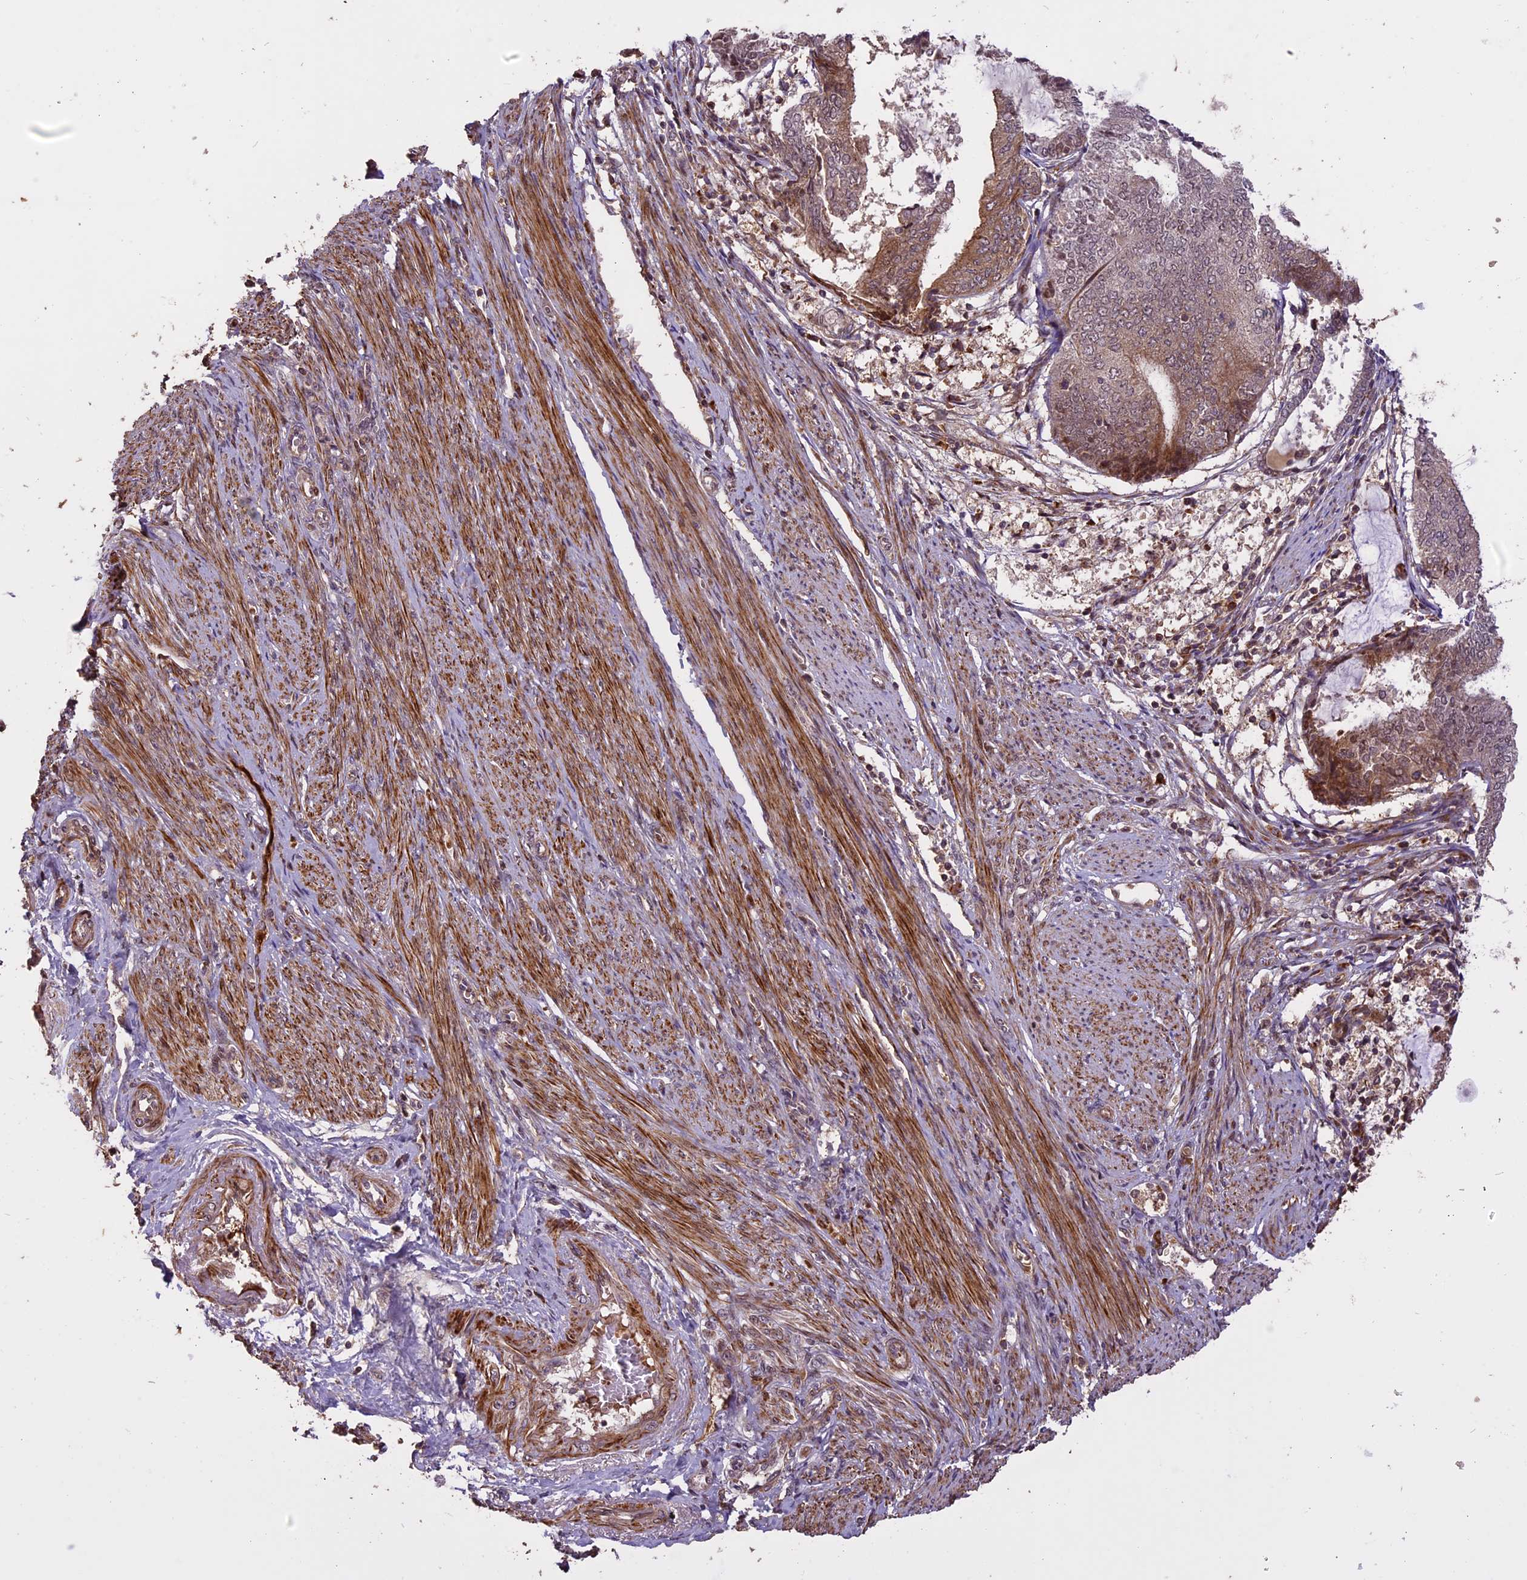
{"staining": {"intensity": "weak", "quantity": "25%-75%", "location": "cytoplasmic/membranous"}, "tissue": "endometrial cancer", "cell_type": "Tumor cells", "image_type": "cancer", "snomed": [{"axis": "morphology", "description": "Adenocarcinoma, NOS"}, {"axis": "topography", "description": "Endometrium"}], "caption": "An IHC histopathology image of tumor tissue is shown. Protein staining in brown shows weak cytoplasmic/membranous positivity in endometrial cancer within tumor cells. (IHC, brightfield microscopy, high magnification).", "gene": "ENHO", "patient": {"sex": "female", "age": 81}}